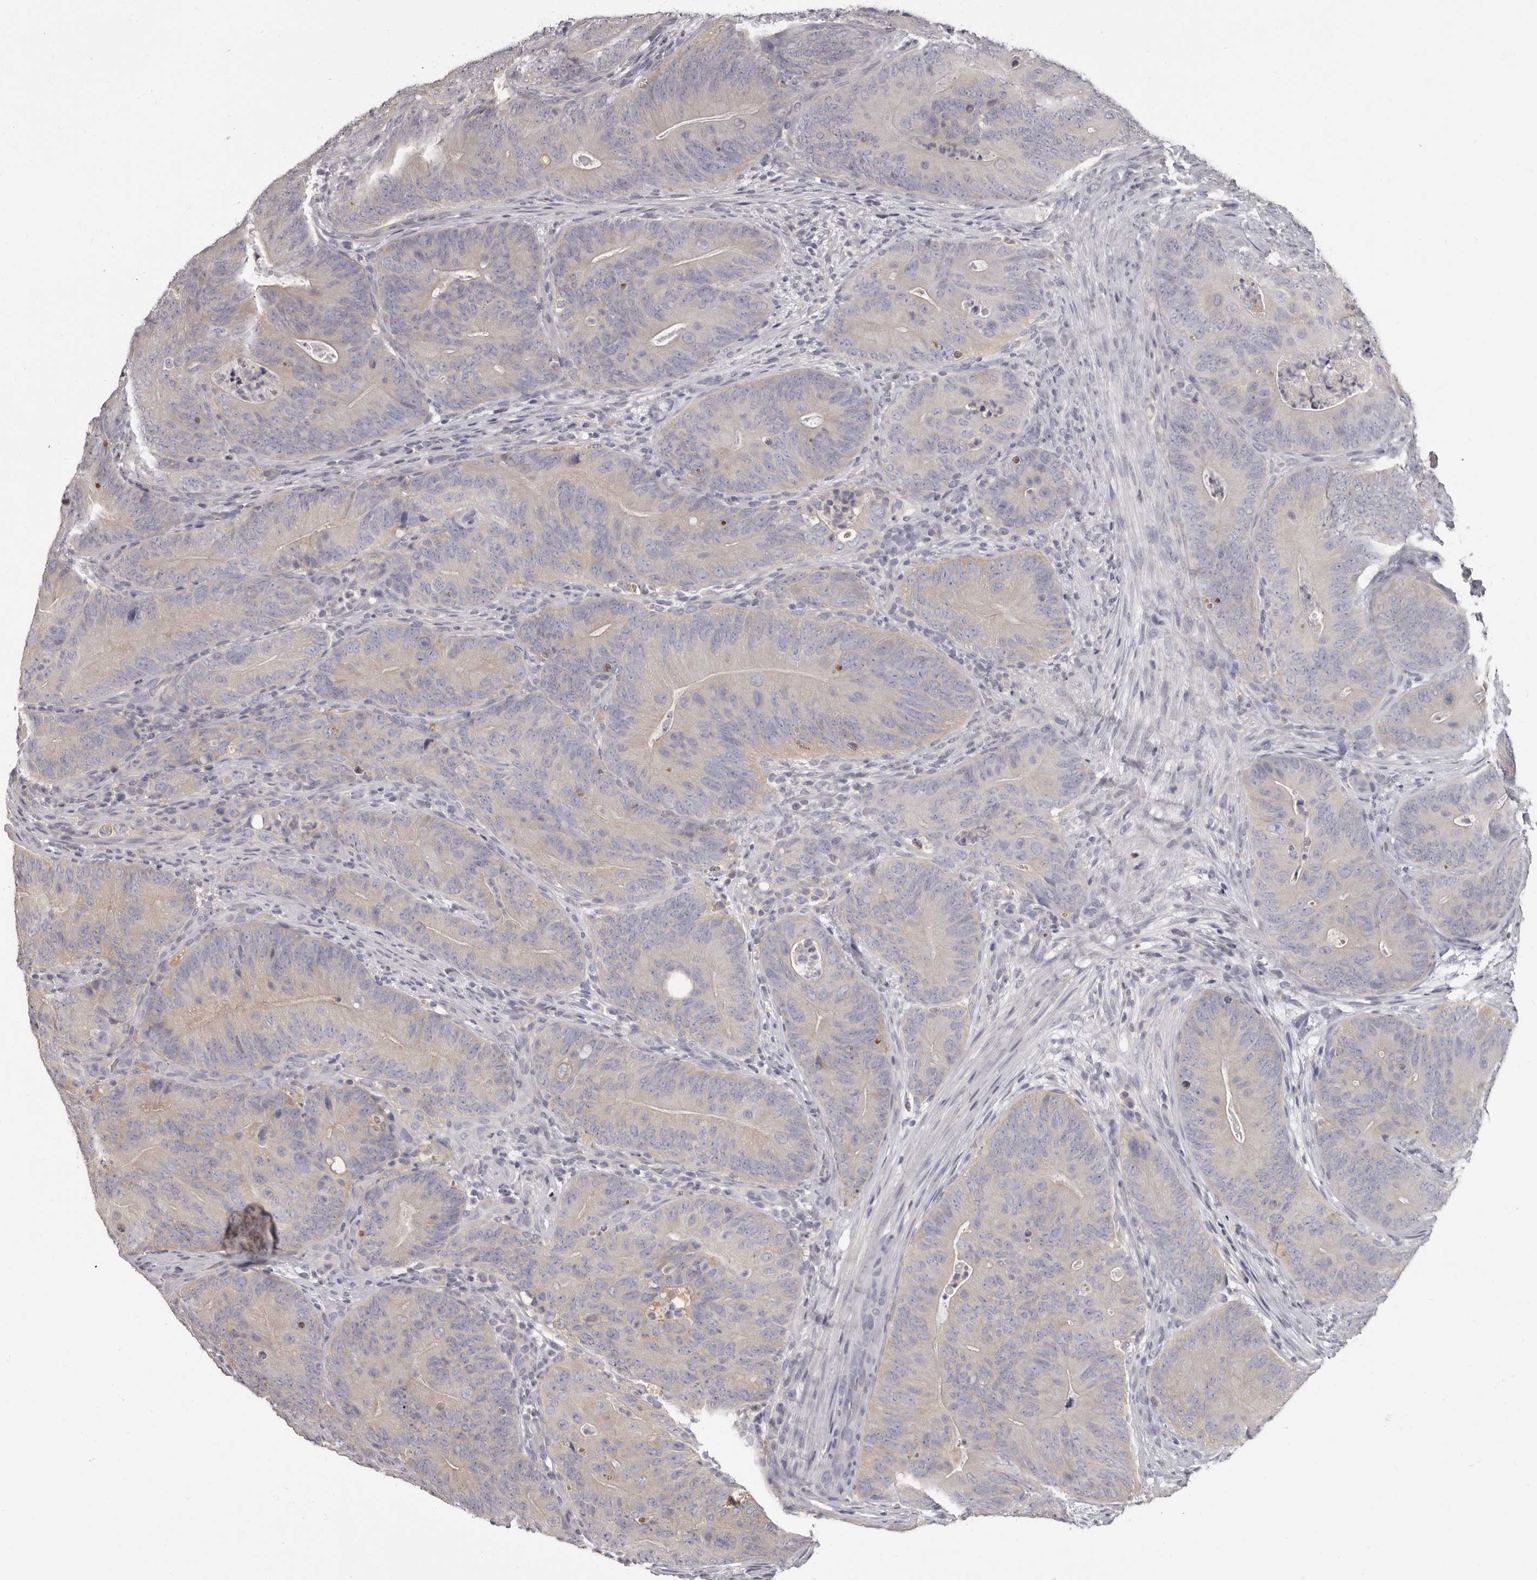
{"staining": {"intensity": "moderate", "quantity": "25%-75%", "location": "cytoplasmic/membranous"}, "tissue": "colorectal cancer", "cell_type": "Tumor cells", "image_type": "cancer", "snomed": [{"axis": "morphology", "description": "Normal tissue, NOS"}, {"axis": "topography", "description": "Colon"}], "caption": "Human colorectal cancer stained for a protein (brown) reveals moderate cytoplasmic/membranous positive staining in approximately 25%-75% of tumor cells.", "gene": "APEH", "patient": {"sex": "female", "age": 82}}